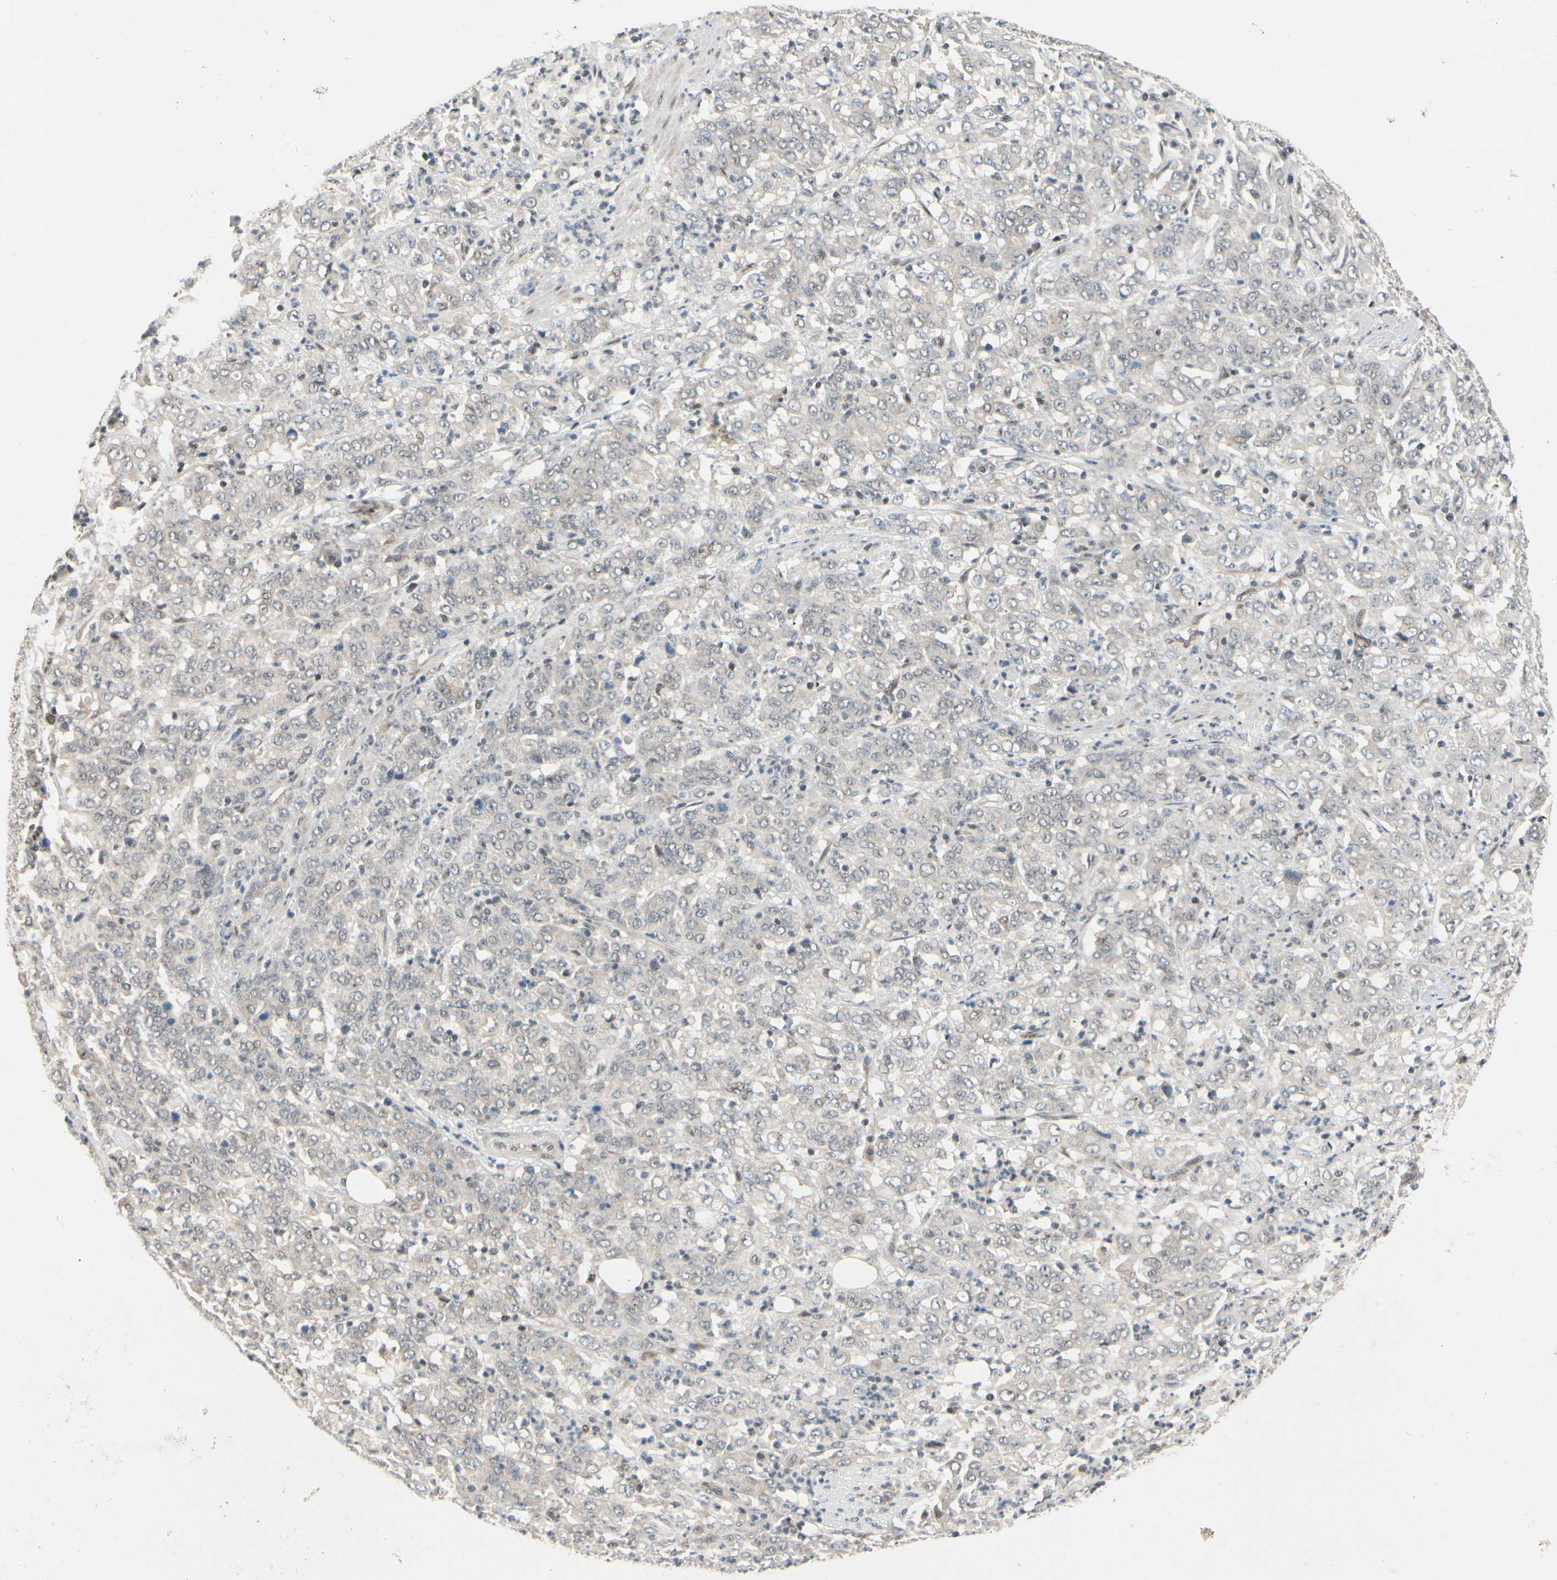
{"staining": {"intensity": "weak", "quantity": "<25%", "location": "cytoplasmic/membranous"}, "tissue": "stomach cancer", "cell_type": "Tumor cells", "image_type": "cancer", "snomed": [{"axis": "morphology", "description": "Adenocarcinoma, NOS"}, {"axis": "topography", "description": "Stomach, lower"}], "caption": "Tumor cells are negative for brown protein staining in stomach cancer. The staining is performed using DAB brown chromogen with nuclei counter-stained in using hematoxylin.", "gene": "TAF4", "patient": {"sex": "female", "age": 71}}